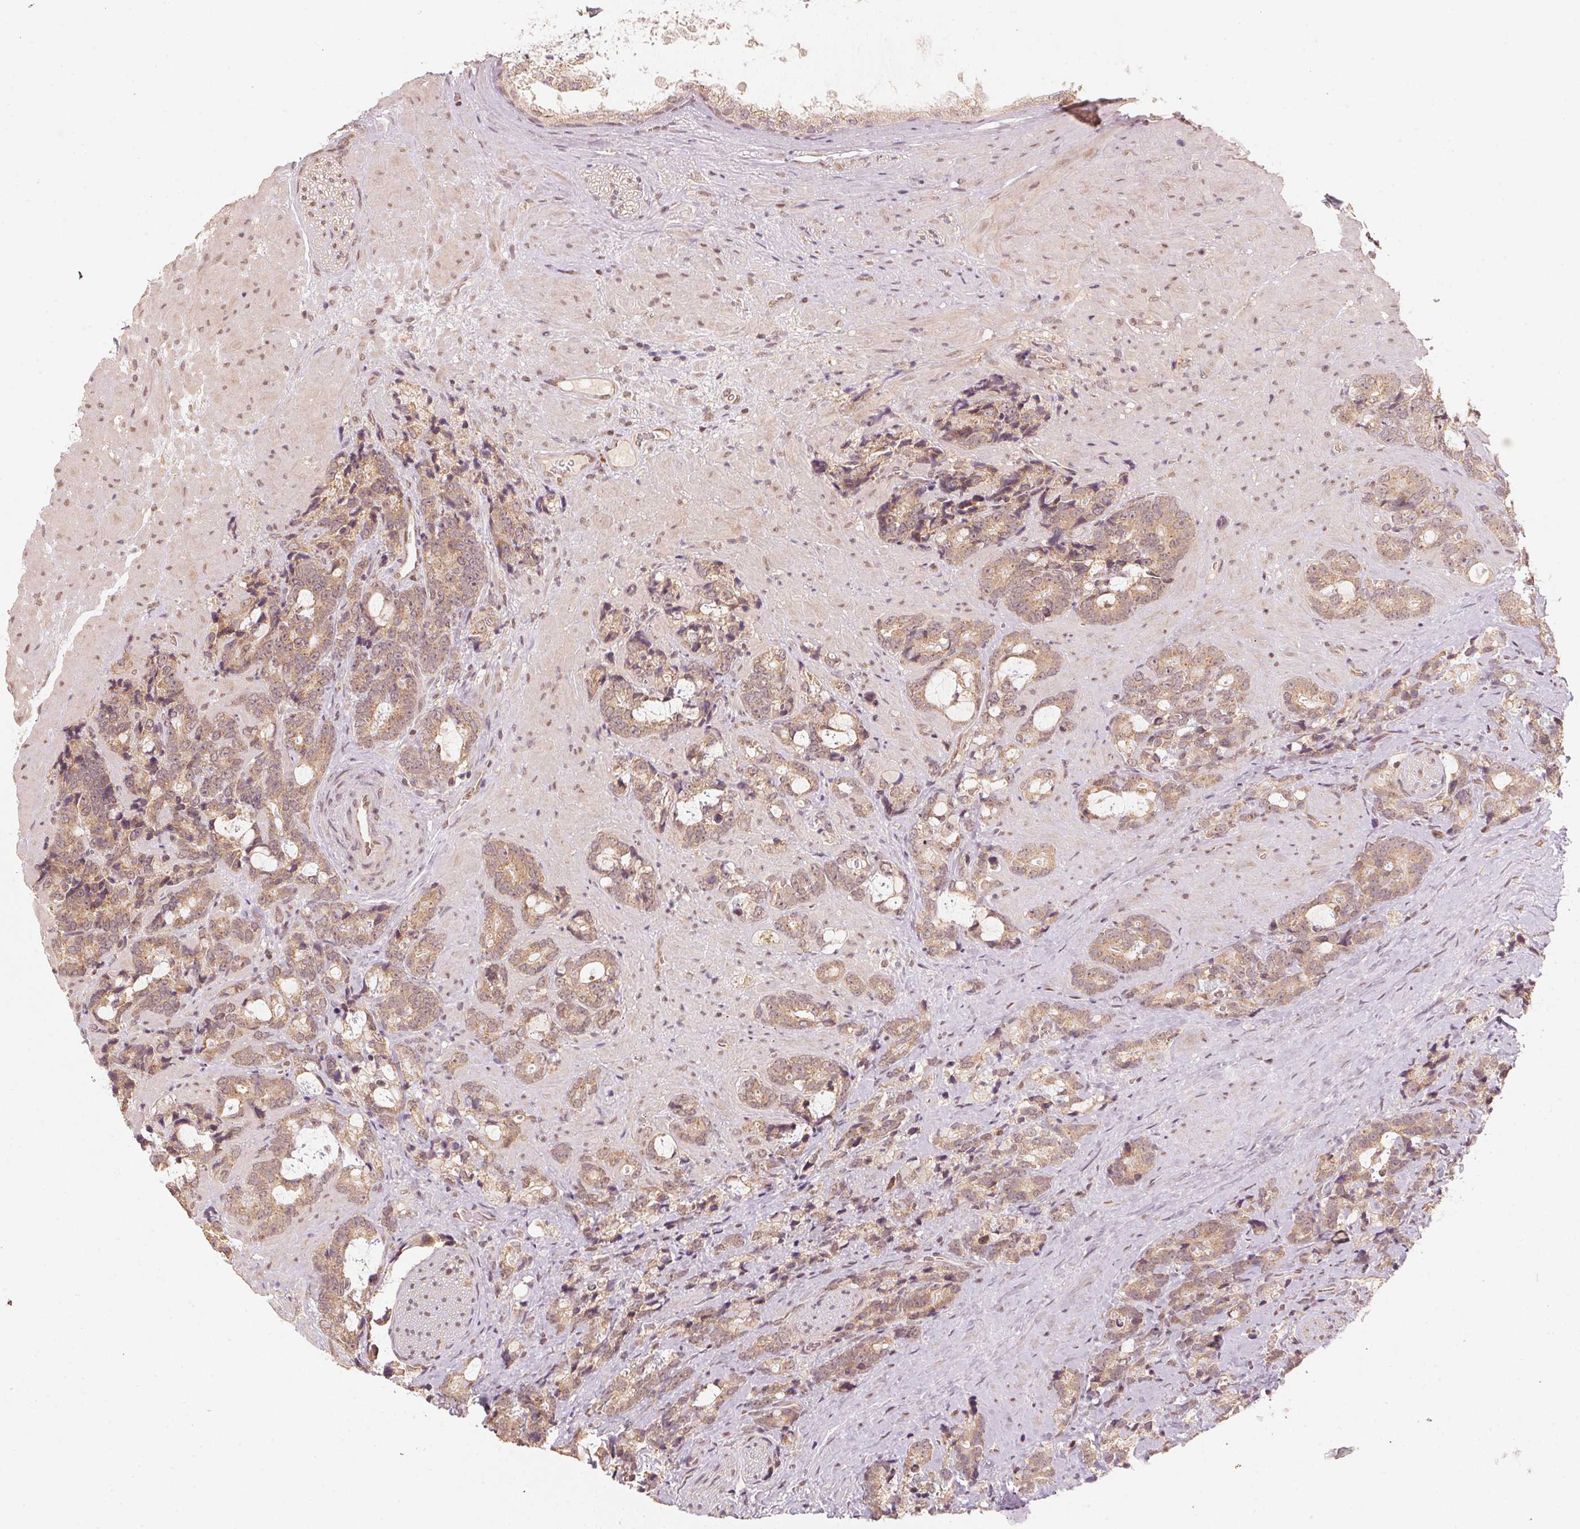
{"staining": {"intensity": "moderate", "quantity": ">75%", "location": "cytoplasmic/membranous"}, "tissue": "prostate cancer", "cell_type": "Tumor cells", "image_type": "cancer", "snomed": [{"axis": "morphology", "description": "Adenocarcinoma, High grade"}, {"axis": "topography", "description": "Prostate"}], "caption": "Protein expression by immunohistochemistry reveals moderate cytoplasmic/membranous staining in approximately >75% of tumor cells in prostate cancer. The staining was performed using DAB, with brown indicating positive protein expression. Nuclei are stained blue with hematoxylin.", "gene": "C2orf73", "patient": {"sex": "male", "age": 74}}